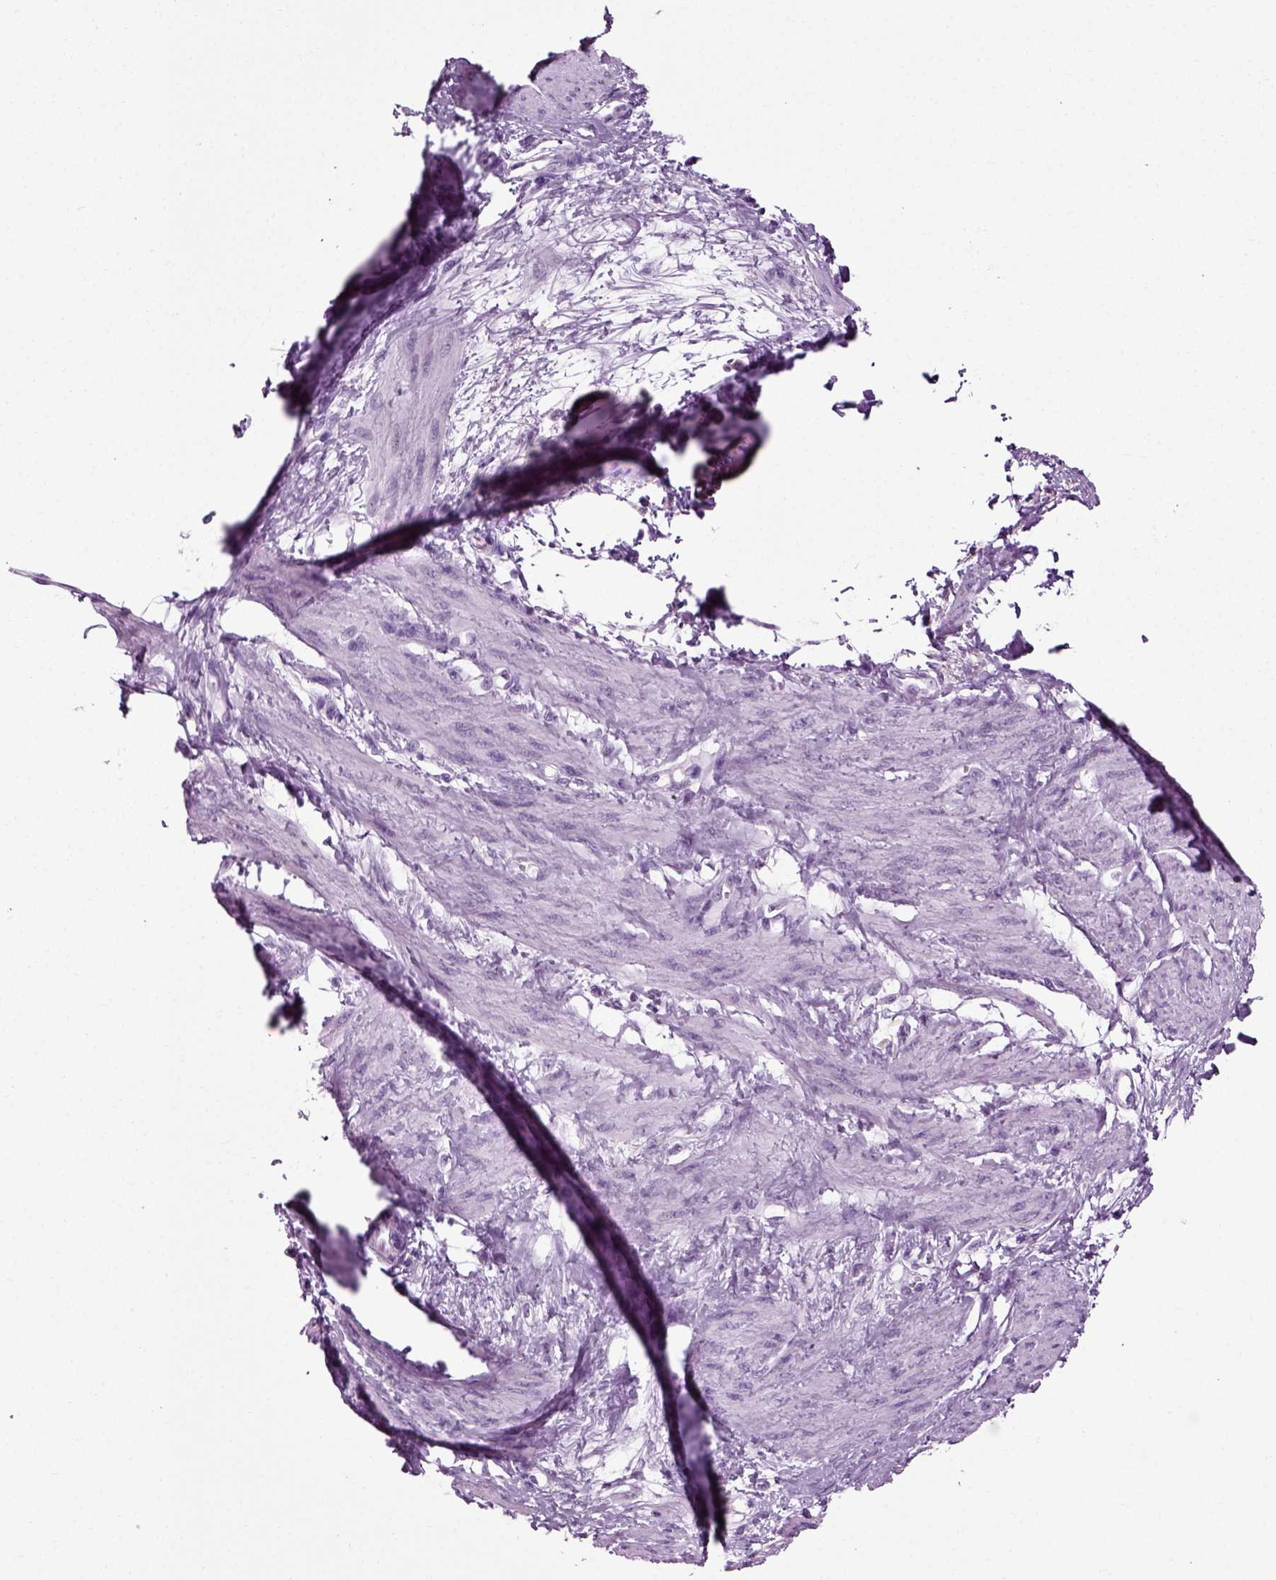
{"staining": {"intensity": "negative", "quantity": "none", "location": "none"}, "tissue": "smooth muscle", "cell_type": "Smooth muscle cells", "image_type": "normal", "snomed": [{"axis": "morphology", "description": "Normal tissue, NOS"}, {"axis": "topography", "description": "Smooth muscle"}, {"axis": "topography", "description": "Uterus"}], "caption": "Immunohistochemistry of unremarkable smooth muscle demonstrates no expression in smooth muscle cells.", "gene": "SLC26A8", "patient": {"sex": "female", "age": 39}}